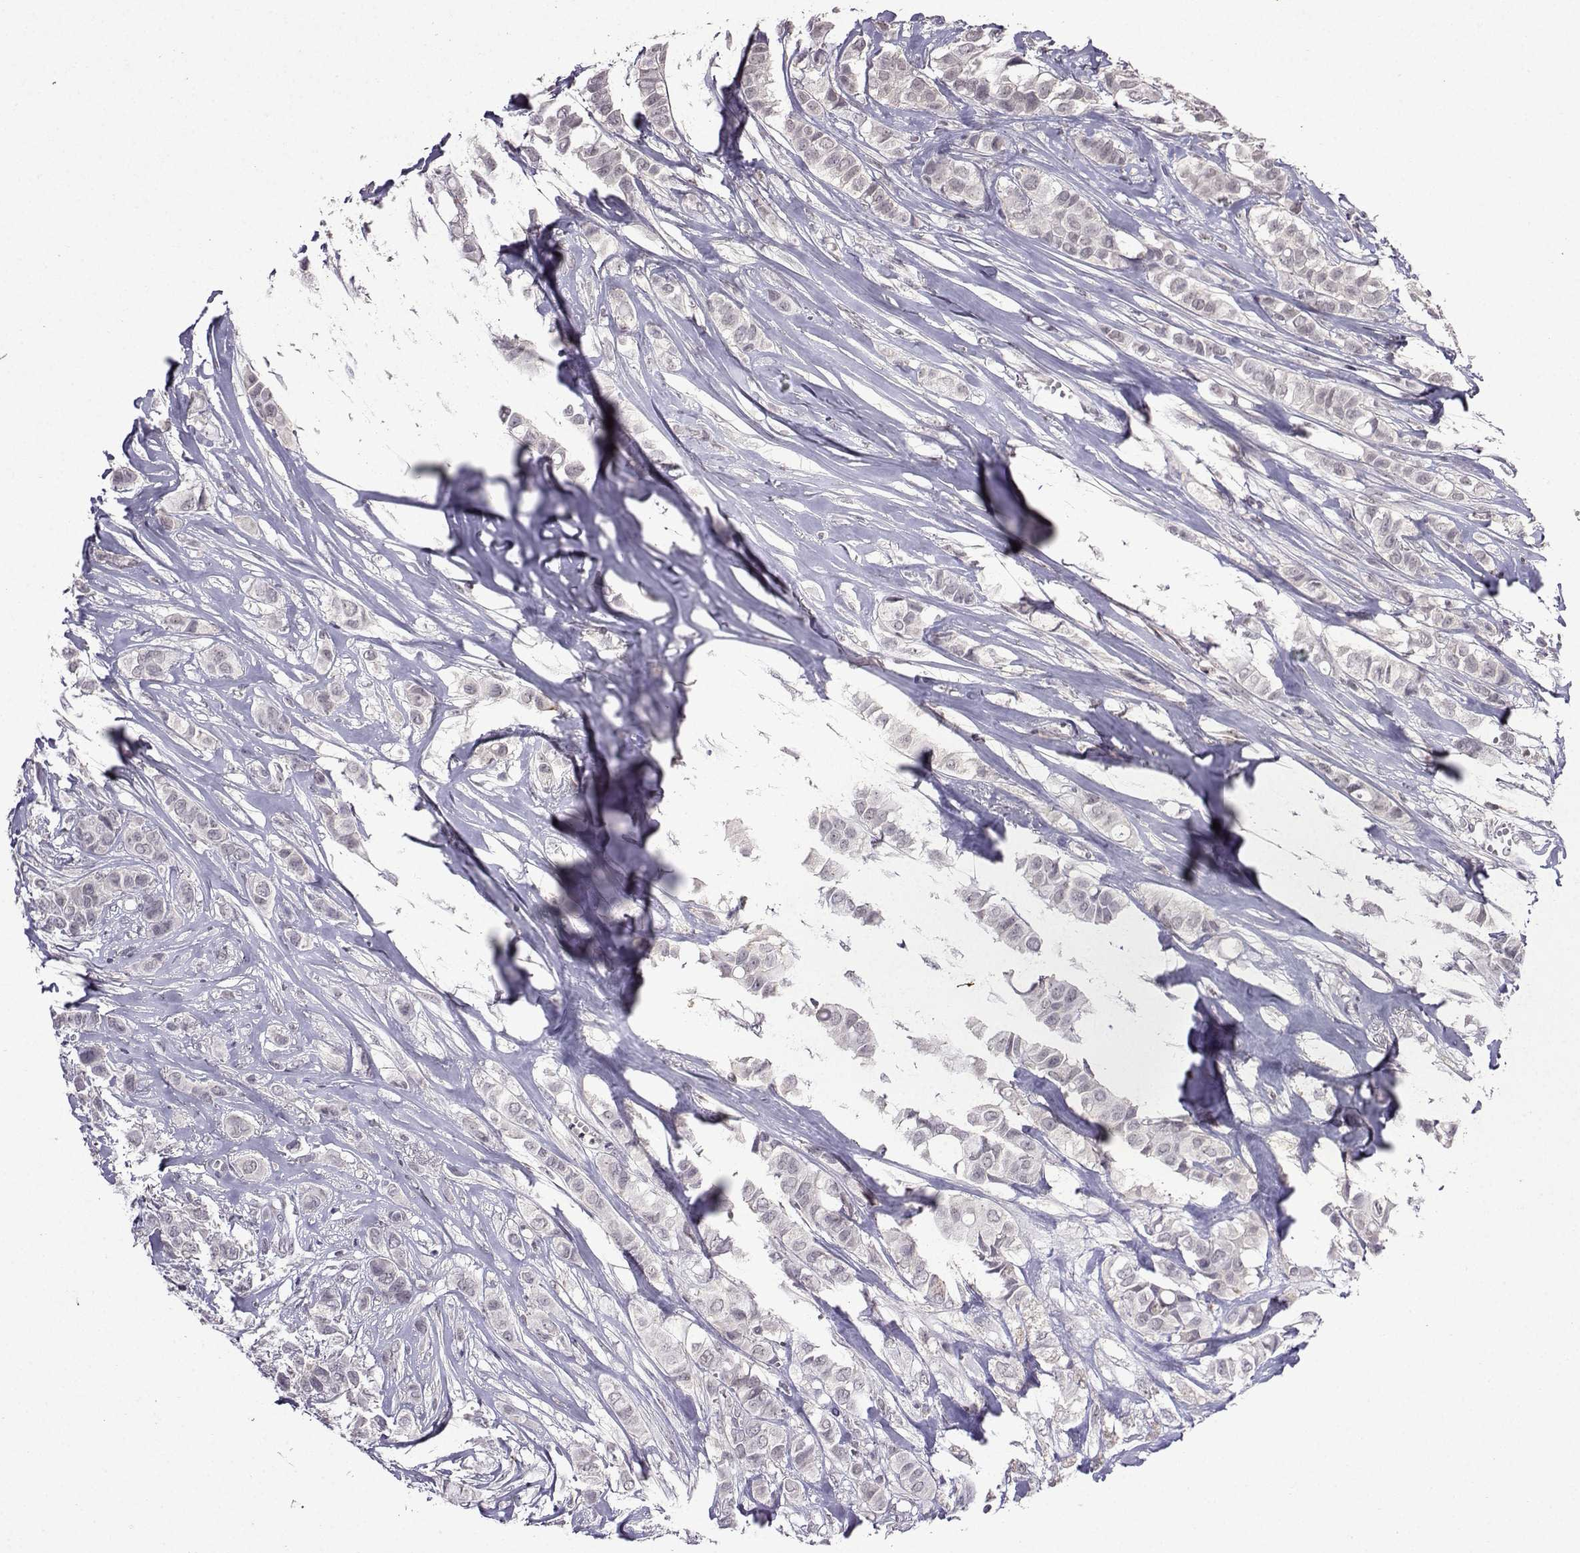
{"staining": {"intensity": "negative", "quantity": "none", "location": "none"}, "tissue": "breast cancer", "cell_type": "Tumor cells", "image_type": "cancer", "snomed": [{"axis": "morphology", "description": "Duct carcinoma"}, {"axis": "topography", "description": "Breast"}], "caption": "DAB immunohistochemical staining of human breast invasive ductal carcinoma shows no significant staining in tumor cells.", "gene": "CCL28", "patient": {"sex": "female", "age": 85}}